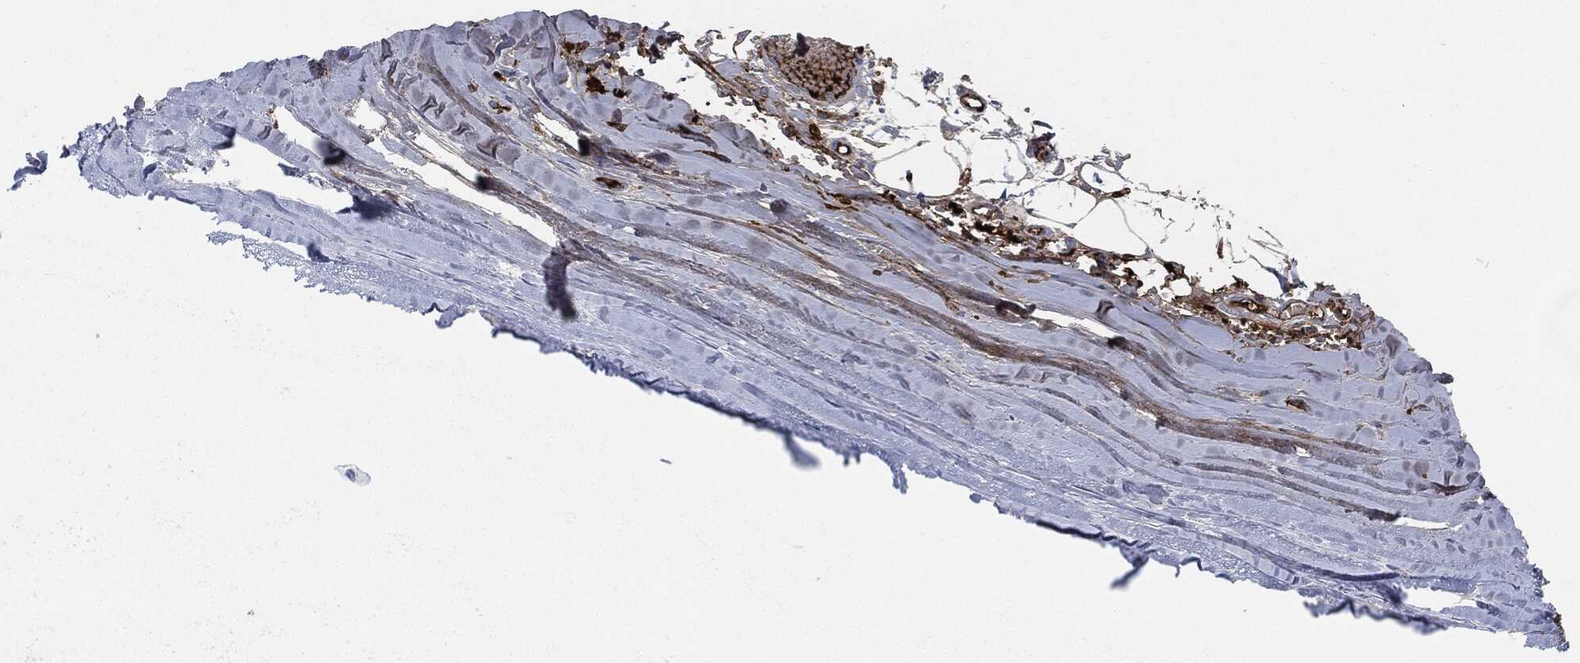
{"staining": {"intensity": "strong", "quantity": ">75%", "location": "cytoplasmic/membranous"}, "tissue": "adipose tissue", "cell_type": "Adipocytes", "image_type": "normal", "snomed": [{"axis": "morphology", "description": "Normal tissue, NOS"}, {"axis": "topography", "description": "Cartilage tissue"}], "caption": "Protein staining displays strong cytoplasmic/membranous expression in about >75% of adipocytes in normal adipose tissue. The staining was performed using DAB to visualize the protein expression in brown, while the nuclei were stained in blue with hematoxylin (Magnification: 20x).", "gene": "APOB", "patient": {"sex": "male", "age": 81}}